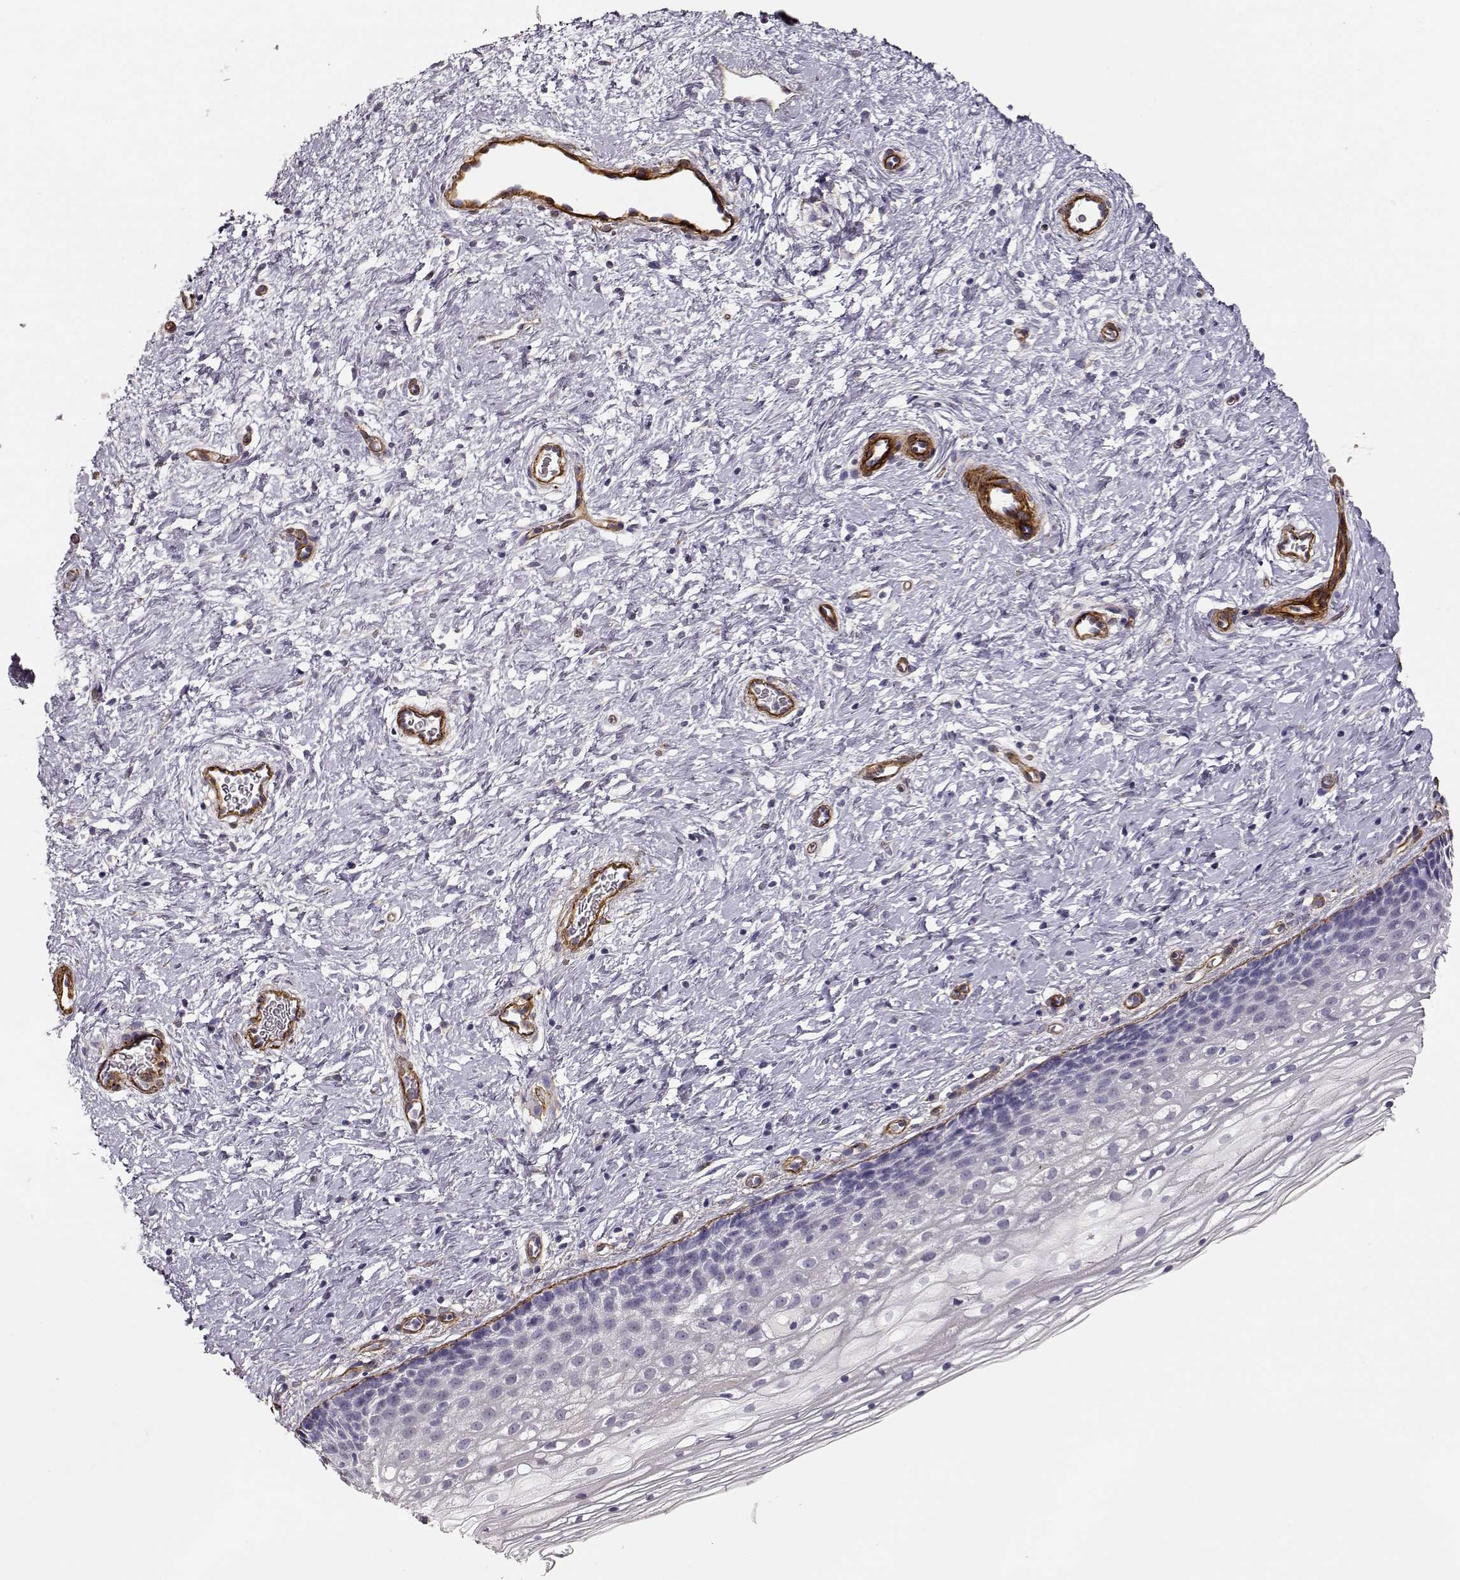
{"staining": {"intensity": "negative", "quantity": "none", "location": "none"}, "tissue": "cervix", "cell_type": "Glandular cells", "image_type": "normal", "snomed": [{"axis": "morphology", "description": "Normal tissue, NOS"}, {"axis": "topography", "description": "Cervix"}], "caption": "Histopathology image shows no significant protein positivity in glandular cells of benign cervix. The staining is performed using DAB brown chromogen with nuclei counter-stained in using hematoxylin.", "gene": "LAMC1", "patient": {"sex": "female", "age": 34}}